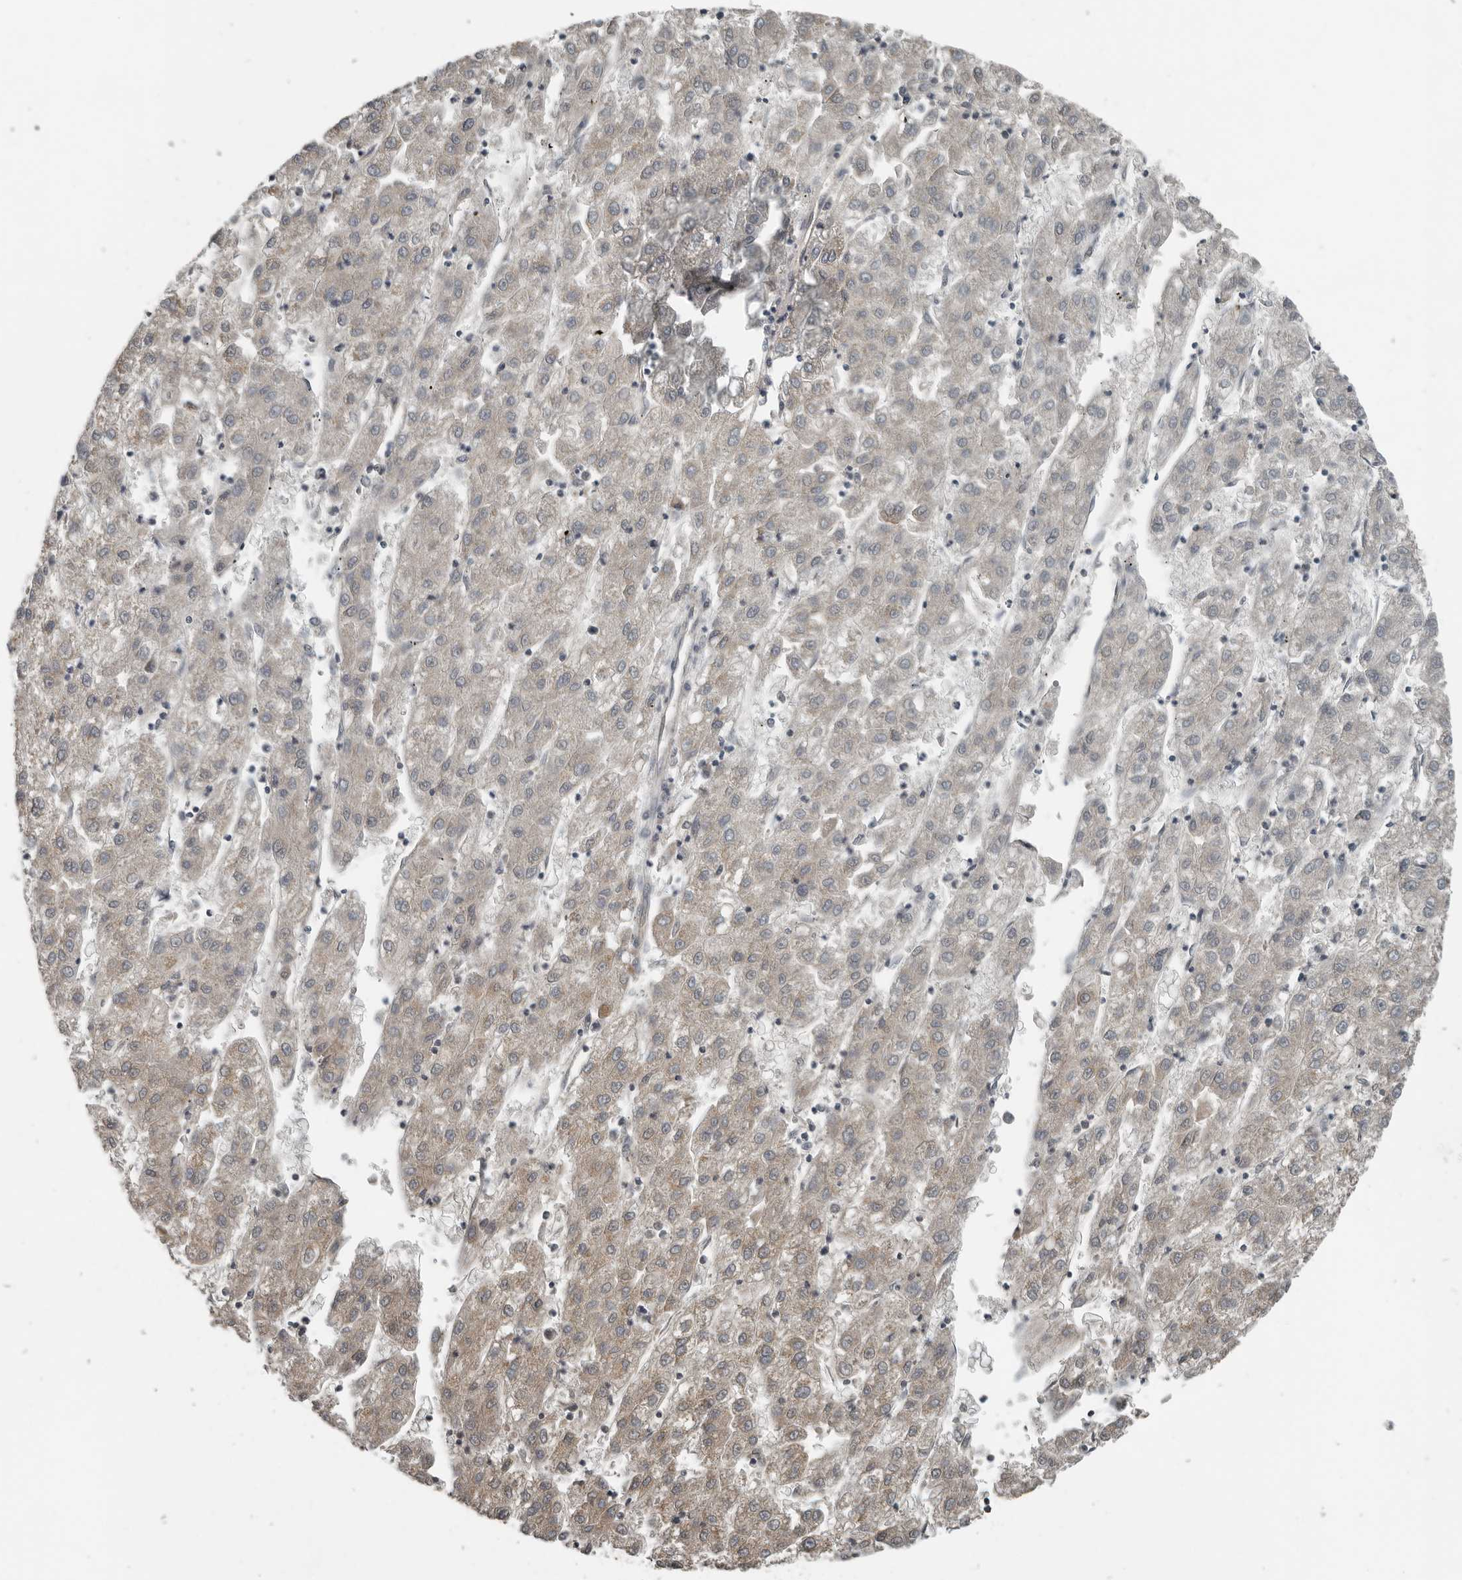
{"staining": {"intensity": "weak", "quantity": "<25%", "location": "cytoplasmic/membranous"}, "tissue": "liver cancer", "cell_type": "Tumor cells", "image_type": "cancer", "snomed": [{"axis": "morphology", "description": "Carcinoma, Hepatocellular, NOS"}, {"axis": "topography", "description": "Liver"}], "caption": "Tumor cells show no significant expression in liver hepatocellular carcinoma.", "gene": "AFAP1", "patient": {"sex": "male", "age": 72}}